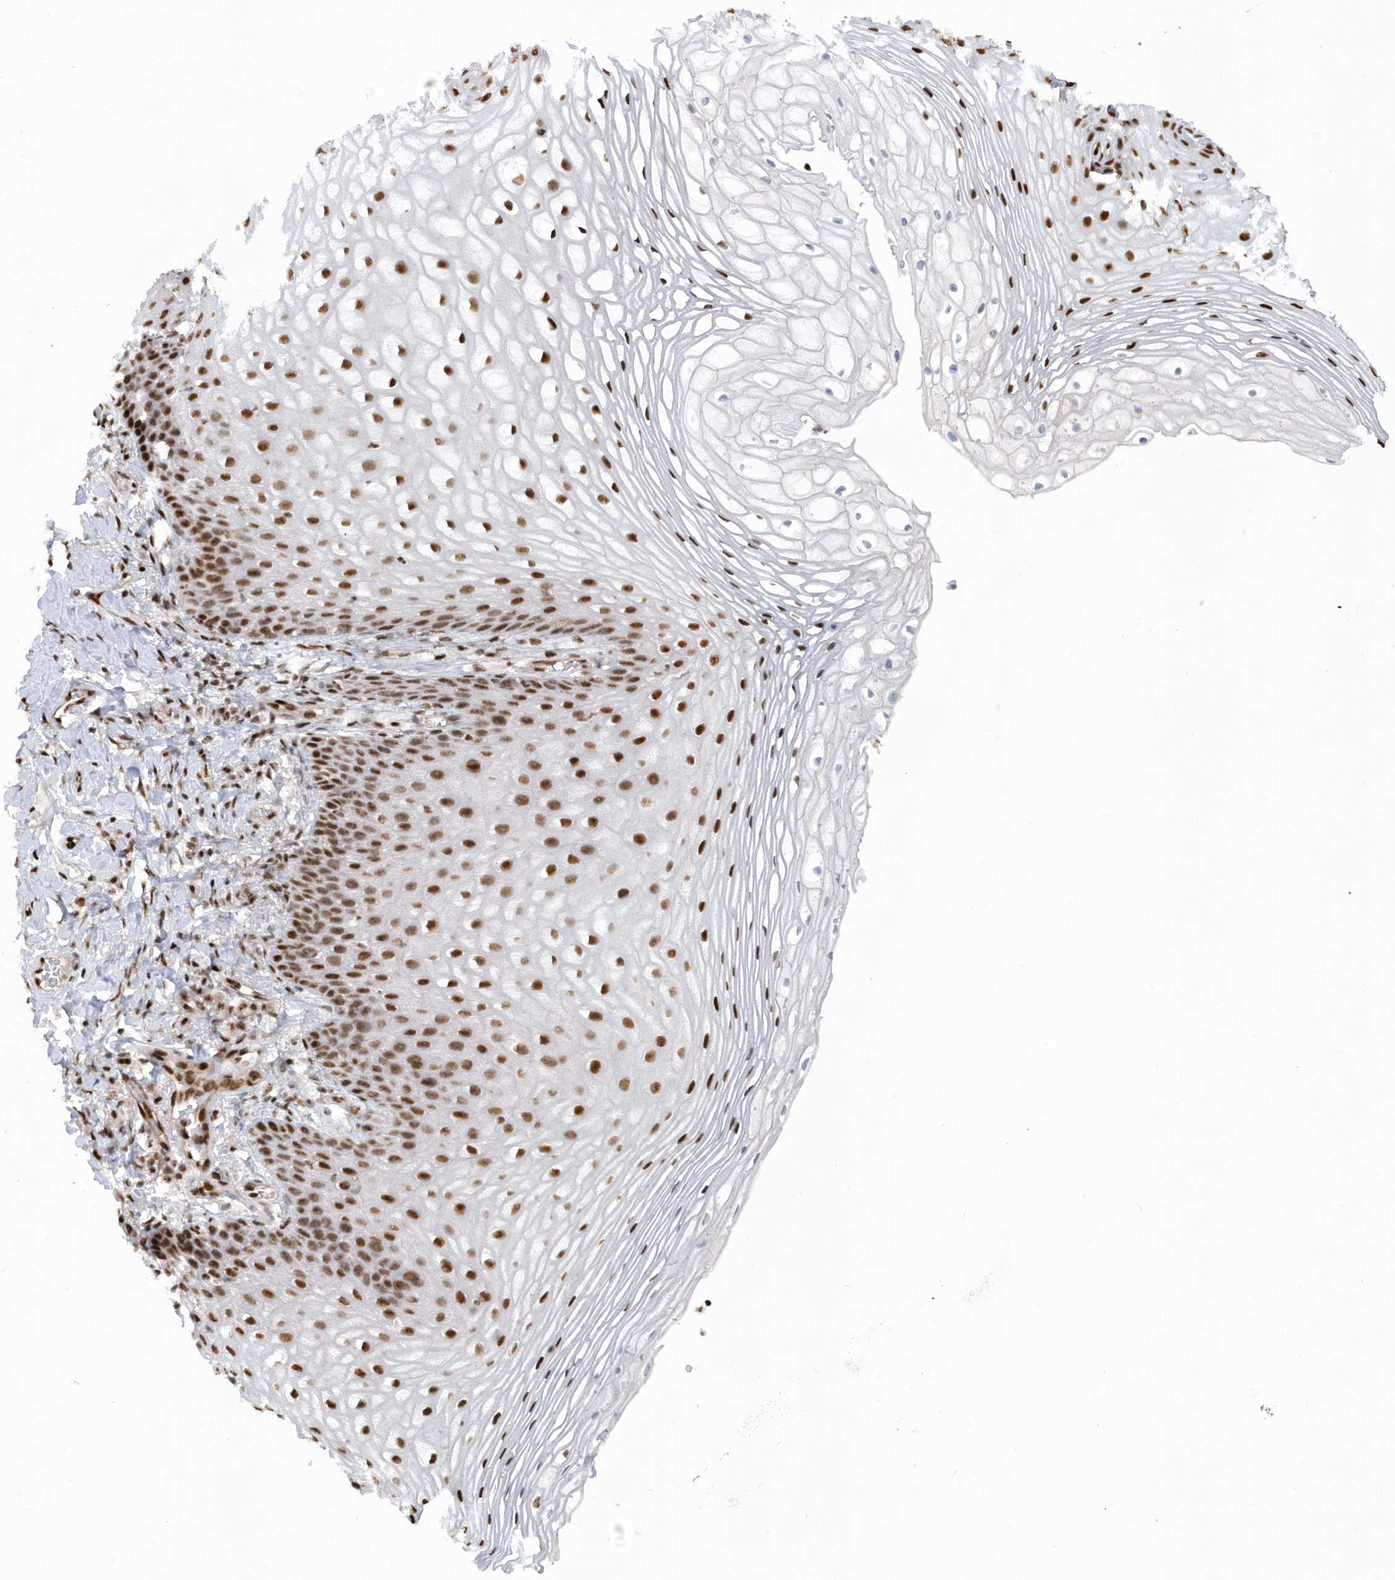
{"staining": {"intensity": "strong", "quantity": ">75%", "location": "nuclear"}, "tissue": "vagina", "cell_type": "Squamous epithelial cells", "image_type": "normal", "snomed": [{"axis": "morphology", "description": "Normal tissue, NOS"}, {"axis": "topography", "description": "Vagina"}], "caption": "Strong nuclear staining for a protein is present in about >75% of squamous epithelial cells of unremarkable vagina using immunohistochemistry.", "gene": "SEPHS1", "patient": {"sex": "female", "age": 60}}